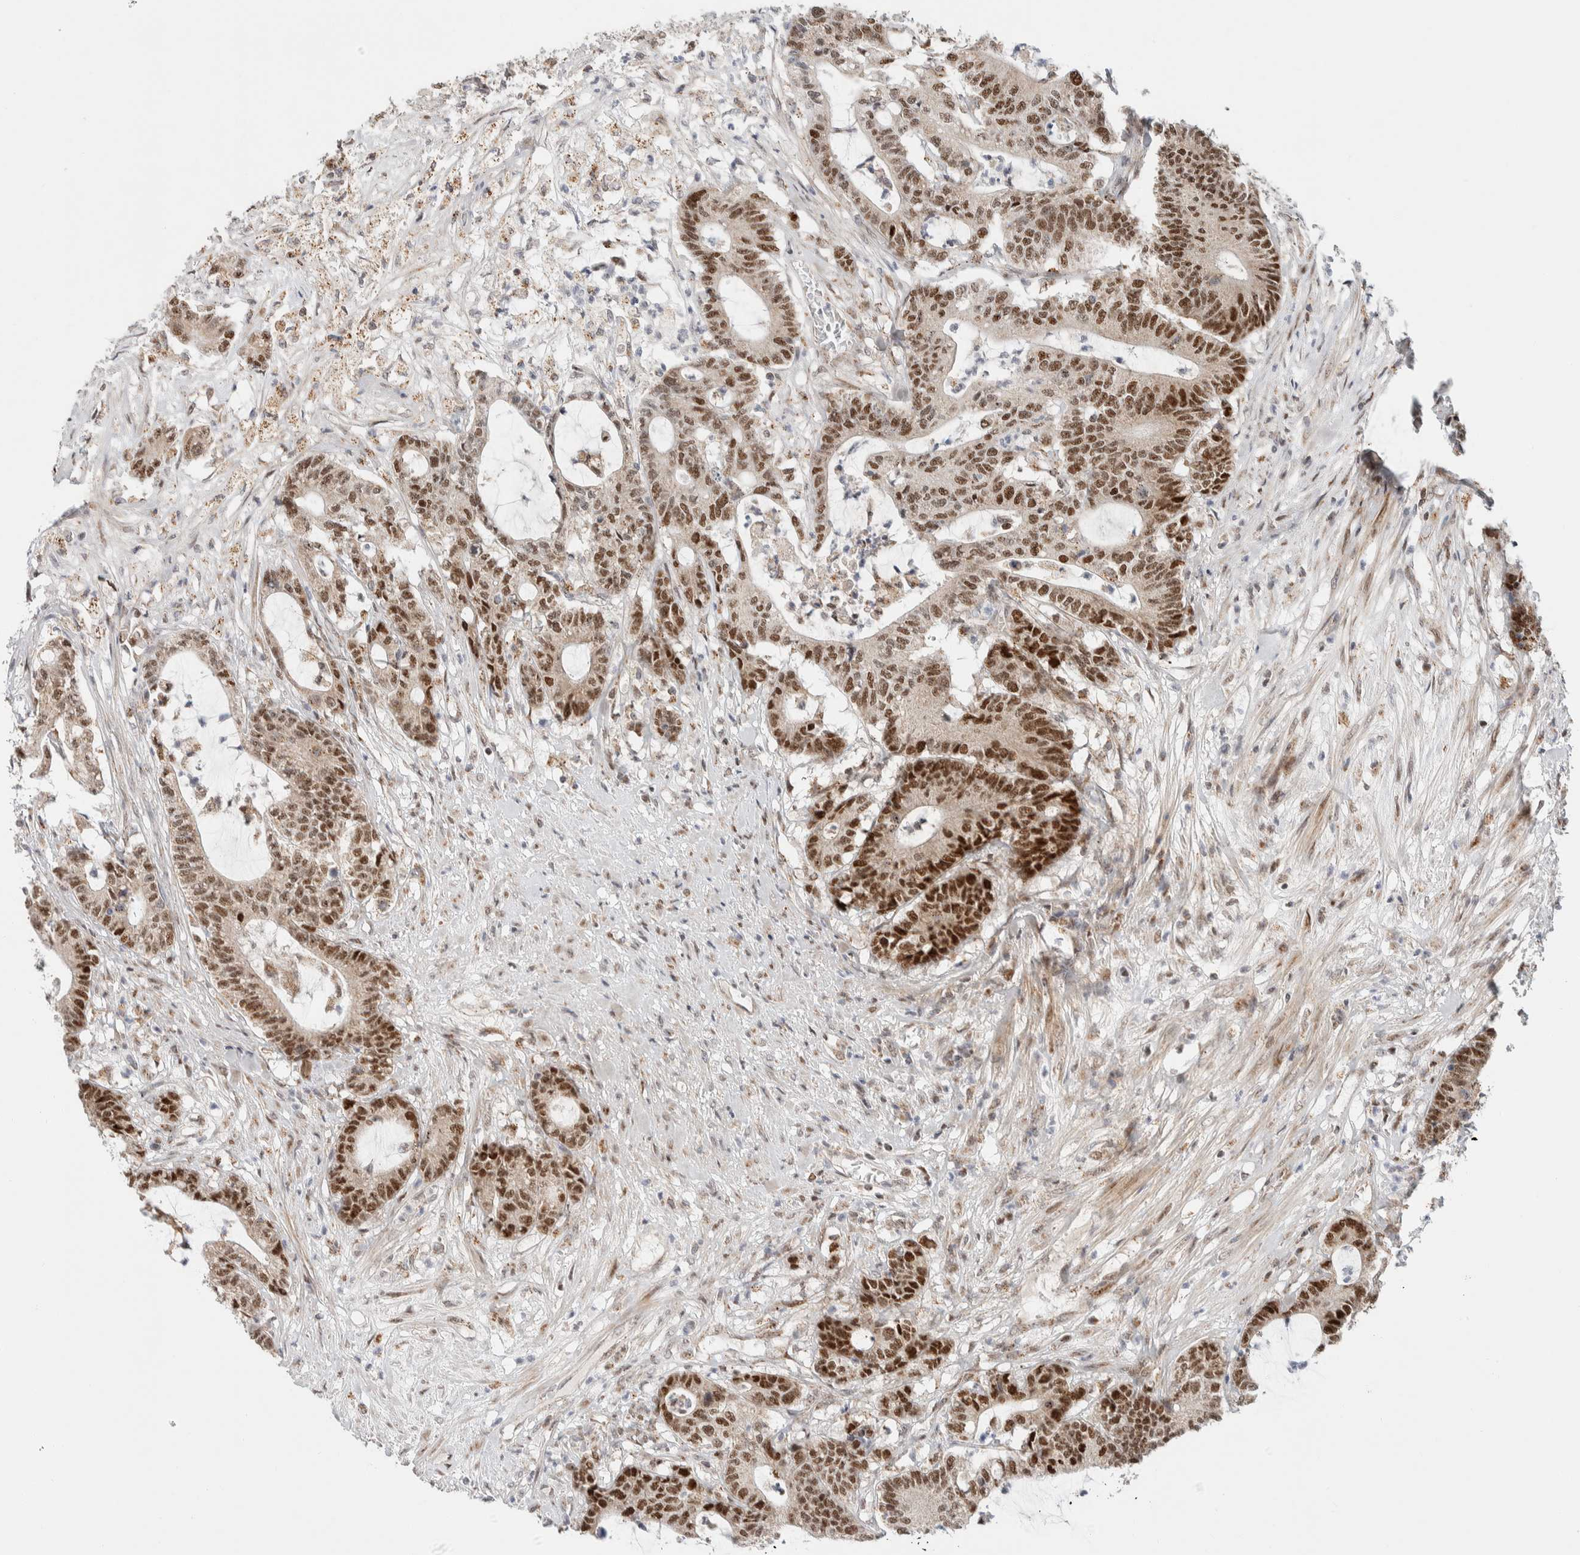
{"staining": {"intensity": "strong", "quantity": ">75%", "location": "nuclear"}, "tissue": "colorectal cancer", "cell_type": "Tumor cells", "image_type": "cancer", "snomed": [{"axis": "morphology", "description": "Adenocarcinoma, NOS"}, {"axis": "topography", "description": "Colon"}], "caption": "Adenocarcinoma (colorectal) stained with IHC exhibits strong nuclear staining in approximately >75% of tumor cells.", "gene": "TSPAN32", "patient": {"sex": "female", "age": 84}}